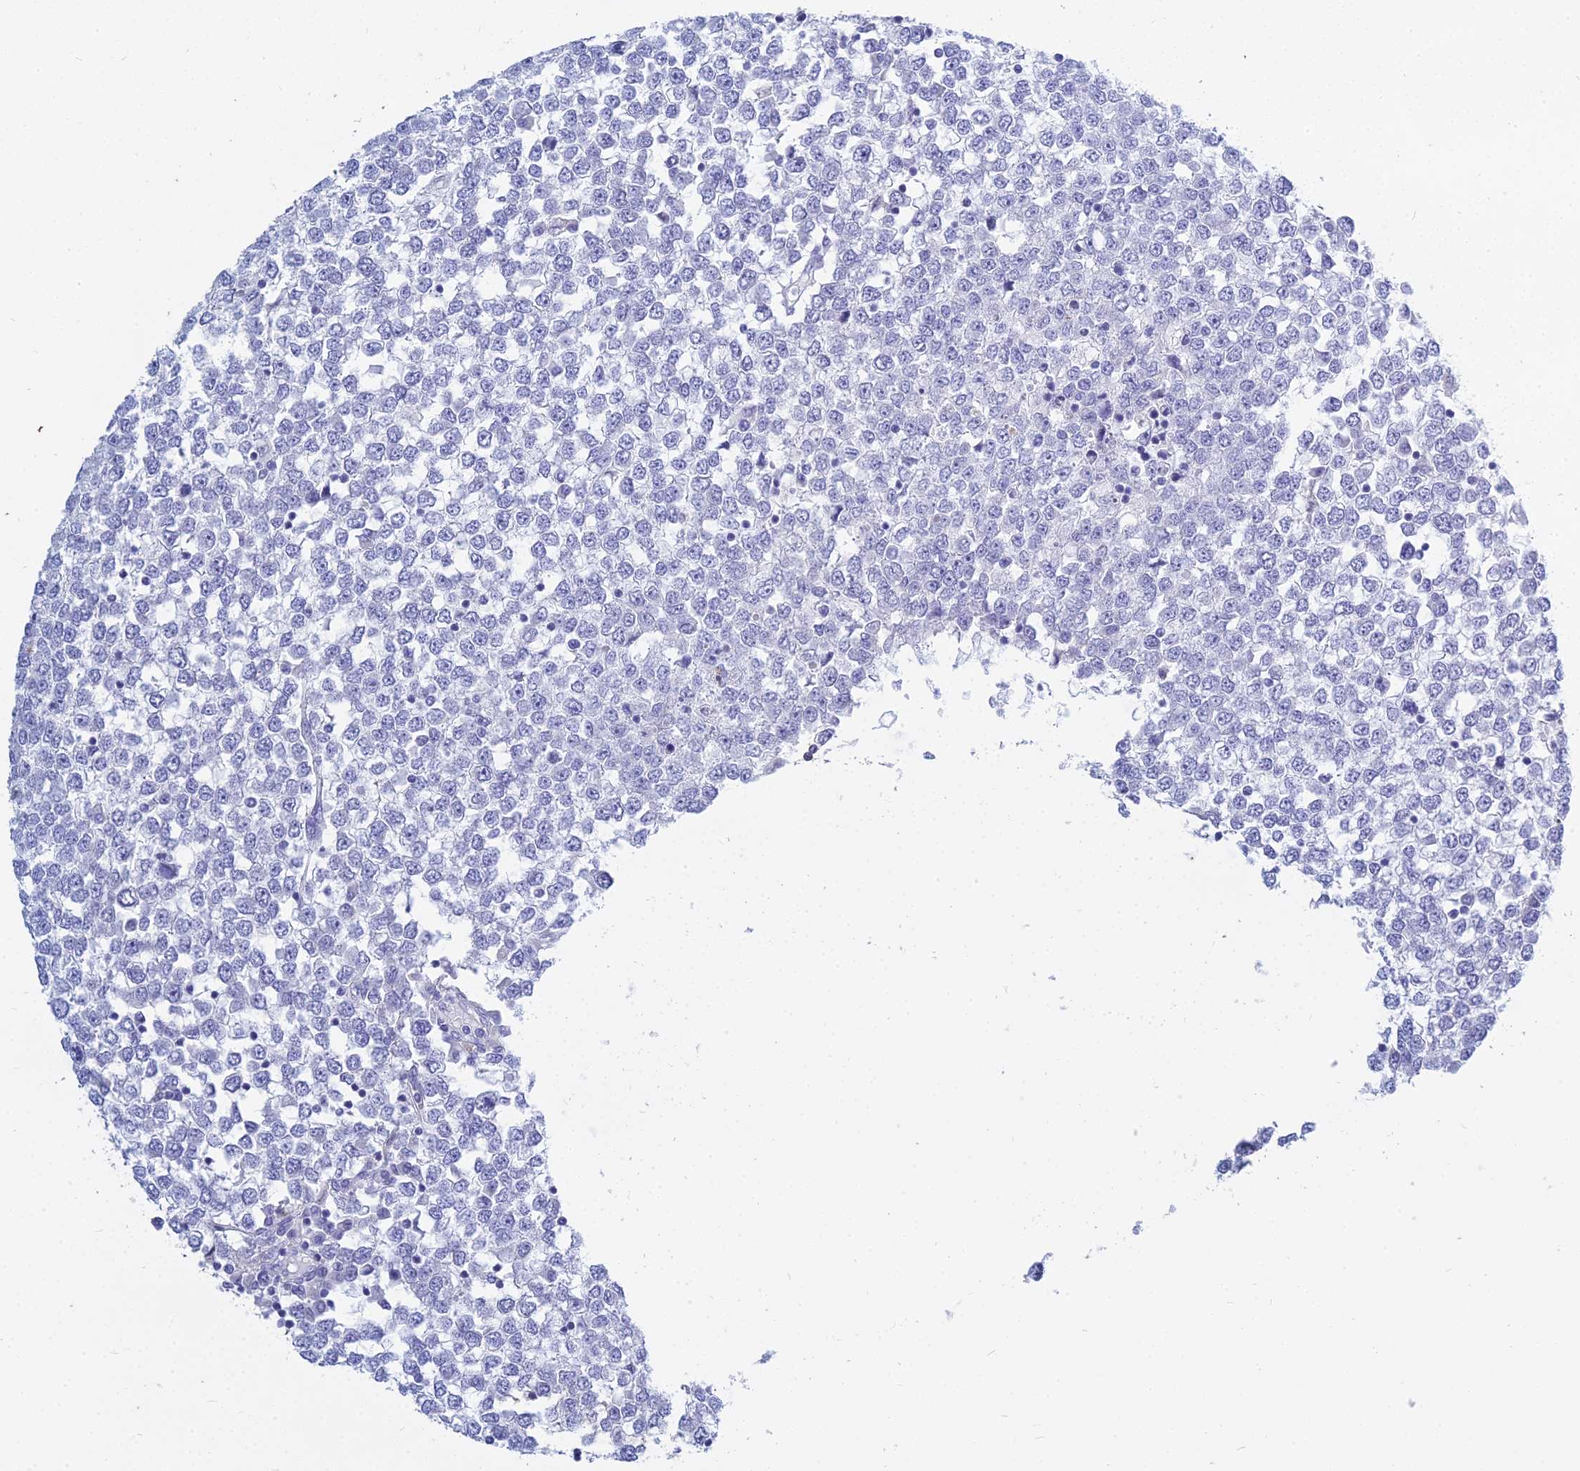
{"staining": {"intensity": "negative", "quantity": "none", "location": "none"}, "tissue": "testis cancer", "cell_type": "Tumor cells", "image_type": "cancer", "snomed": [{"axis": "morphology", "description": "Seminoma, NOS"}, {"axis": "topography", "description": "Testis"}], "caption": "This is an IHC histopathology image of seminoma (testis). There is no expression in tumor cells.", "gene": "SMIM24", "patient": {"sex": "male", "age": 65}}